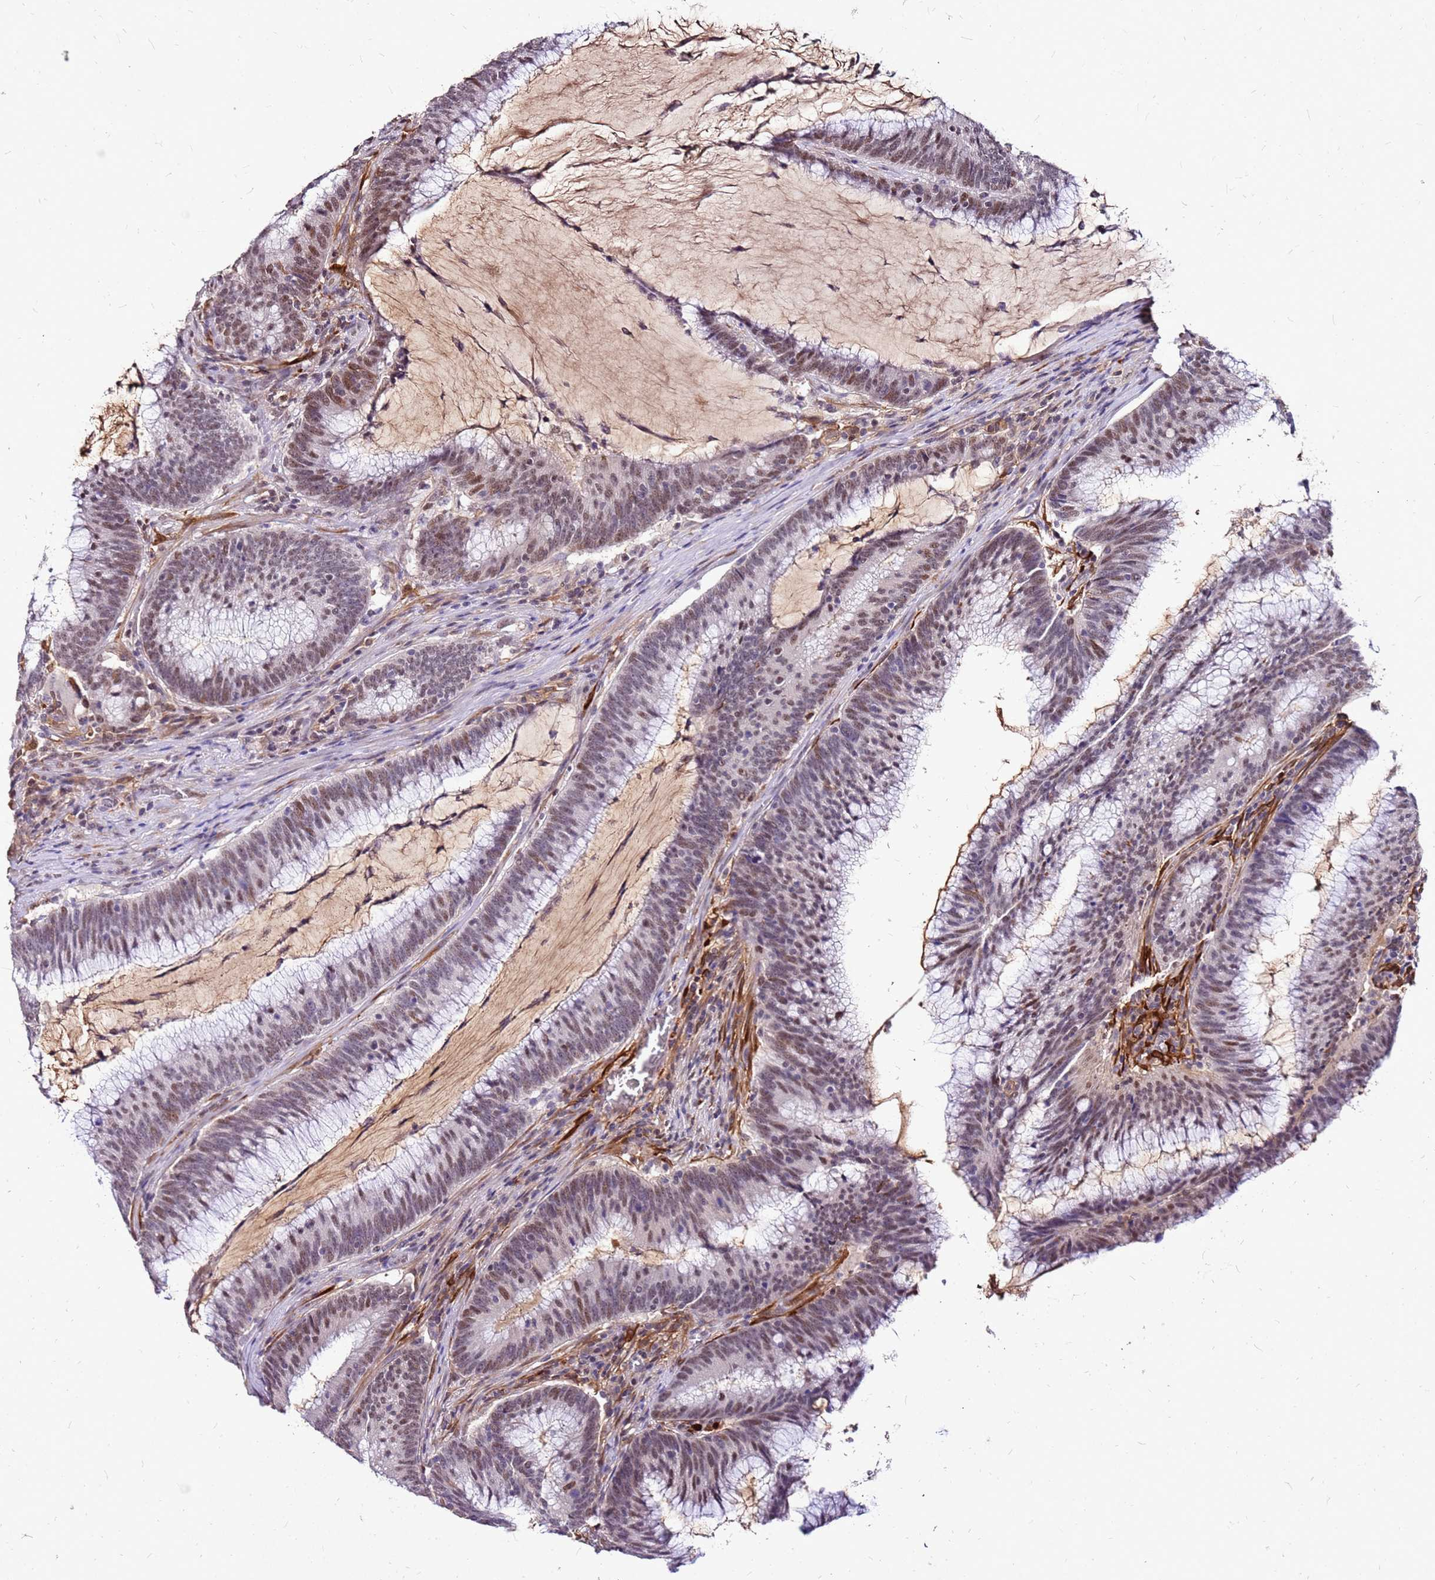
{"staining": {"intensity": "moderate", "quantity": "25%-75%", "location": "nuclear"}, "tissue": "colorectal cancer", "cell_type": "Tumor cells", "image_type": "cancer", "snomed": [{"axis": "morphology", "description": "Adenocarcinoma, NOS"}, {"axis": "topography", "description": "Rectum"}], "caption": "Adenocarcinoma (colorectal) stained for a protein (brown) displays moderate nuclear positive positivity in about 25%-75% of tumor cells.", "gene": "ALDH1A3", "patient": {"sex": "female", "age": 77}}